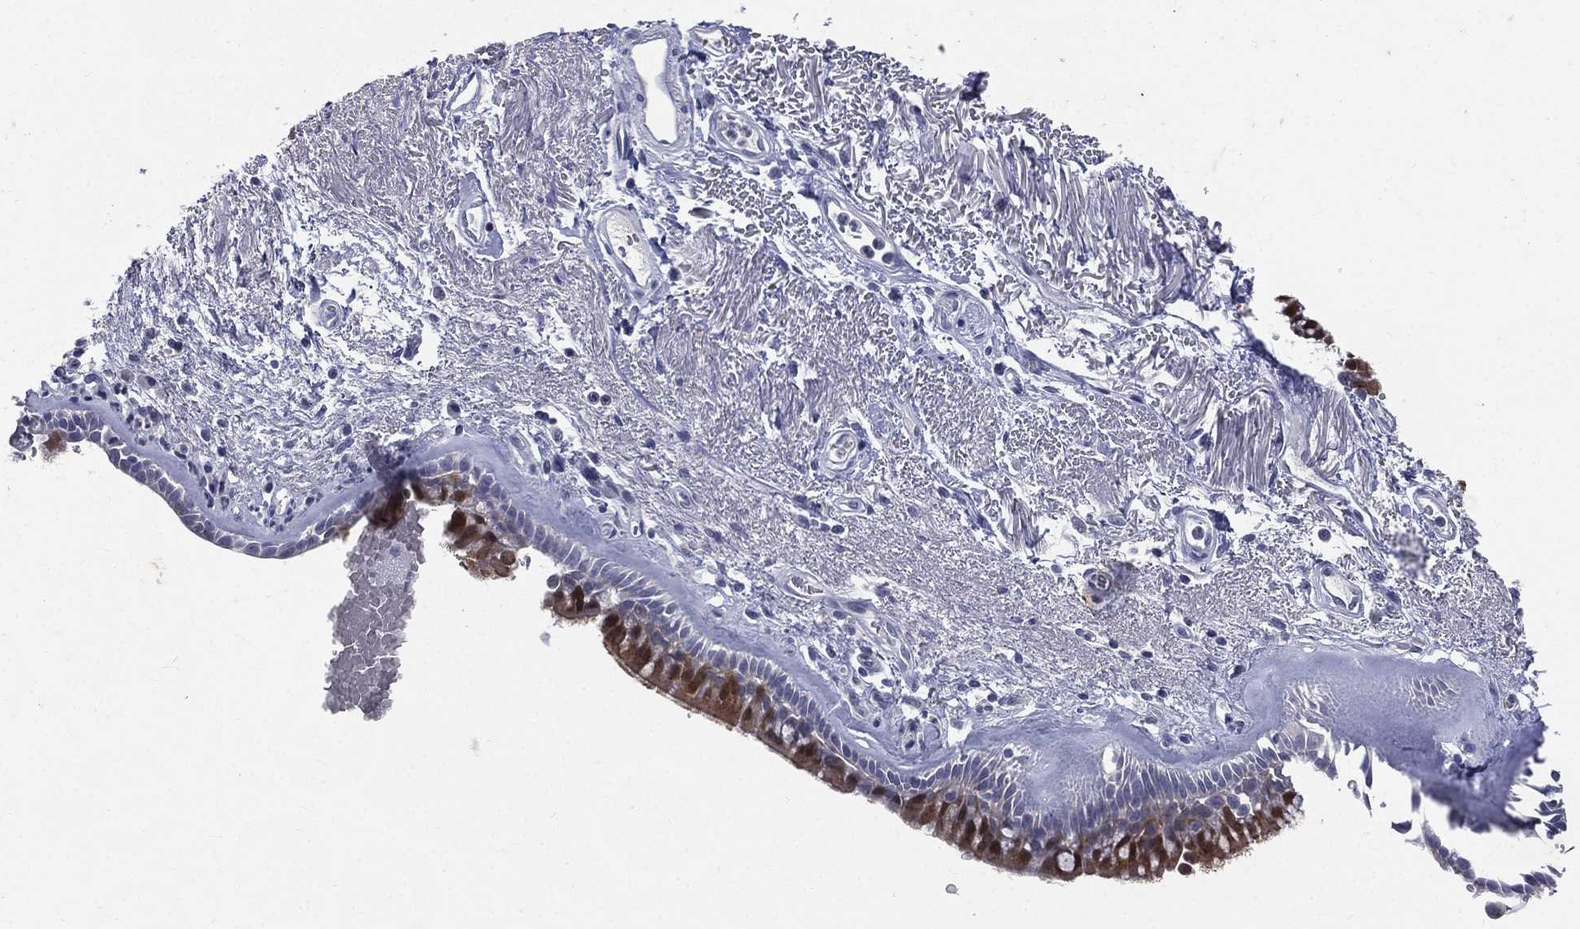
{"staining": {"intensity": "moderate", "quantity": "25%-75%", "location": "cytoplasmic/membranous"}, "tissue": "bronchus", "cell_type": "Respiratory epithelial cells", "image_type": "normal", "snomed": [{"axis": "morphology", "description": "Normal tissue, NOS"}, {"axis": "topography", "description": "Bronchus"}], "caption": "A photomicrograph of bronchus stained for a protein displays moderate cytoplasmic/membranous brown staining in respiratory epithelial cells. The staining was performed using DAB to visualize the protein expression in brown, while the nuclei were stained in blue with hematoxylin (Magnification: 20x).", "gene": "IFT27", "patient": {"sex": "male", "age": 82}}